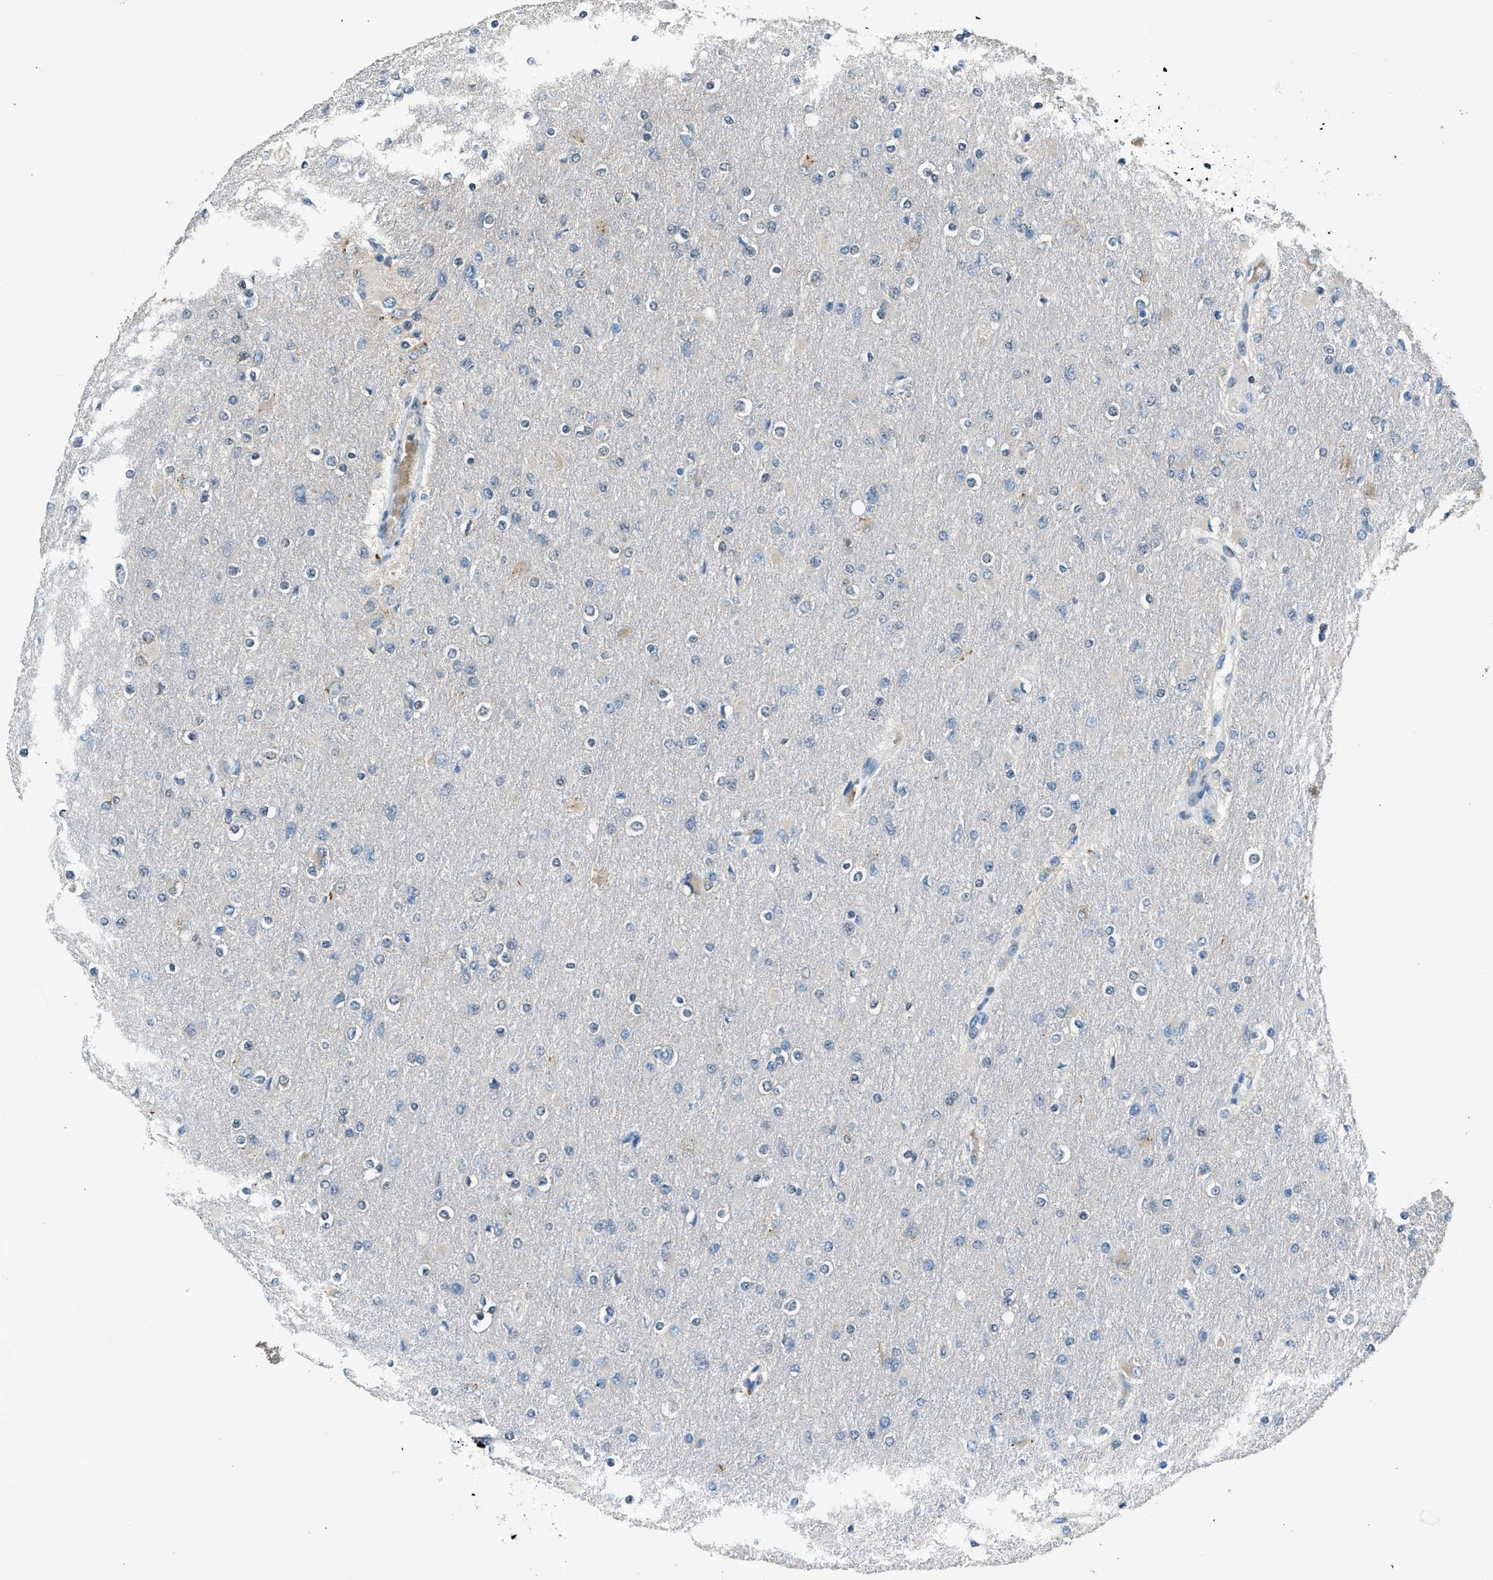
{"staining": {"intensity": "weak", "quantity": "<25%", "location": "cytoplasmic/membranous"}, "tissue": "glioma", "cell_type": "Tumor cells", "image_type": "cancer", "snomed": [{"axis": "morphology", "description": "Glioma, malignant, High grade"}, {"axis": "topography", "description": "Cerebral cortex"}], "caption": "Human malignant glioma (high-grade) stained for a protein using IHC displays no positivity in tumor cells.", "gene": "LMLN", "patient": {"sex": "female", "age": 36}}